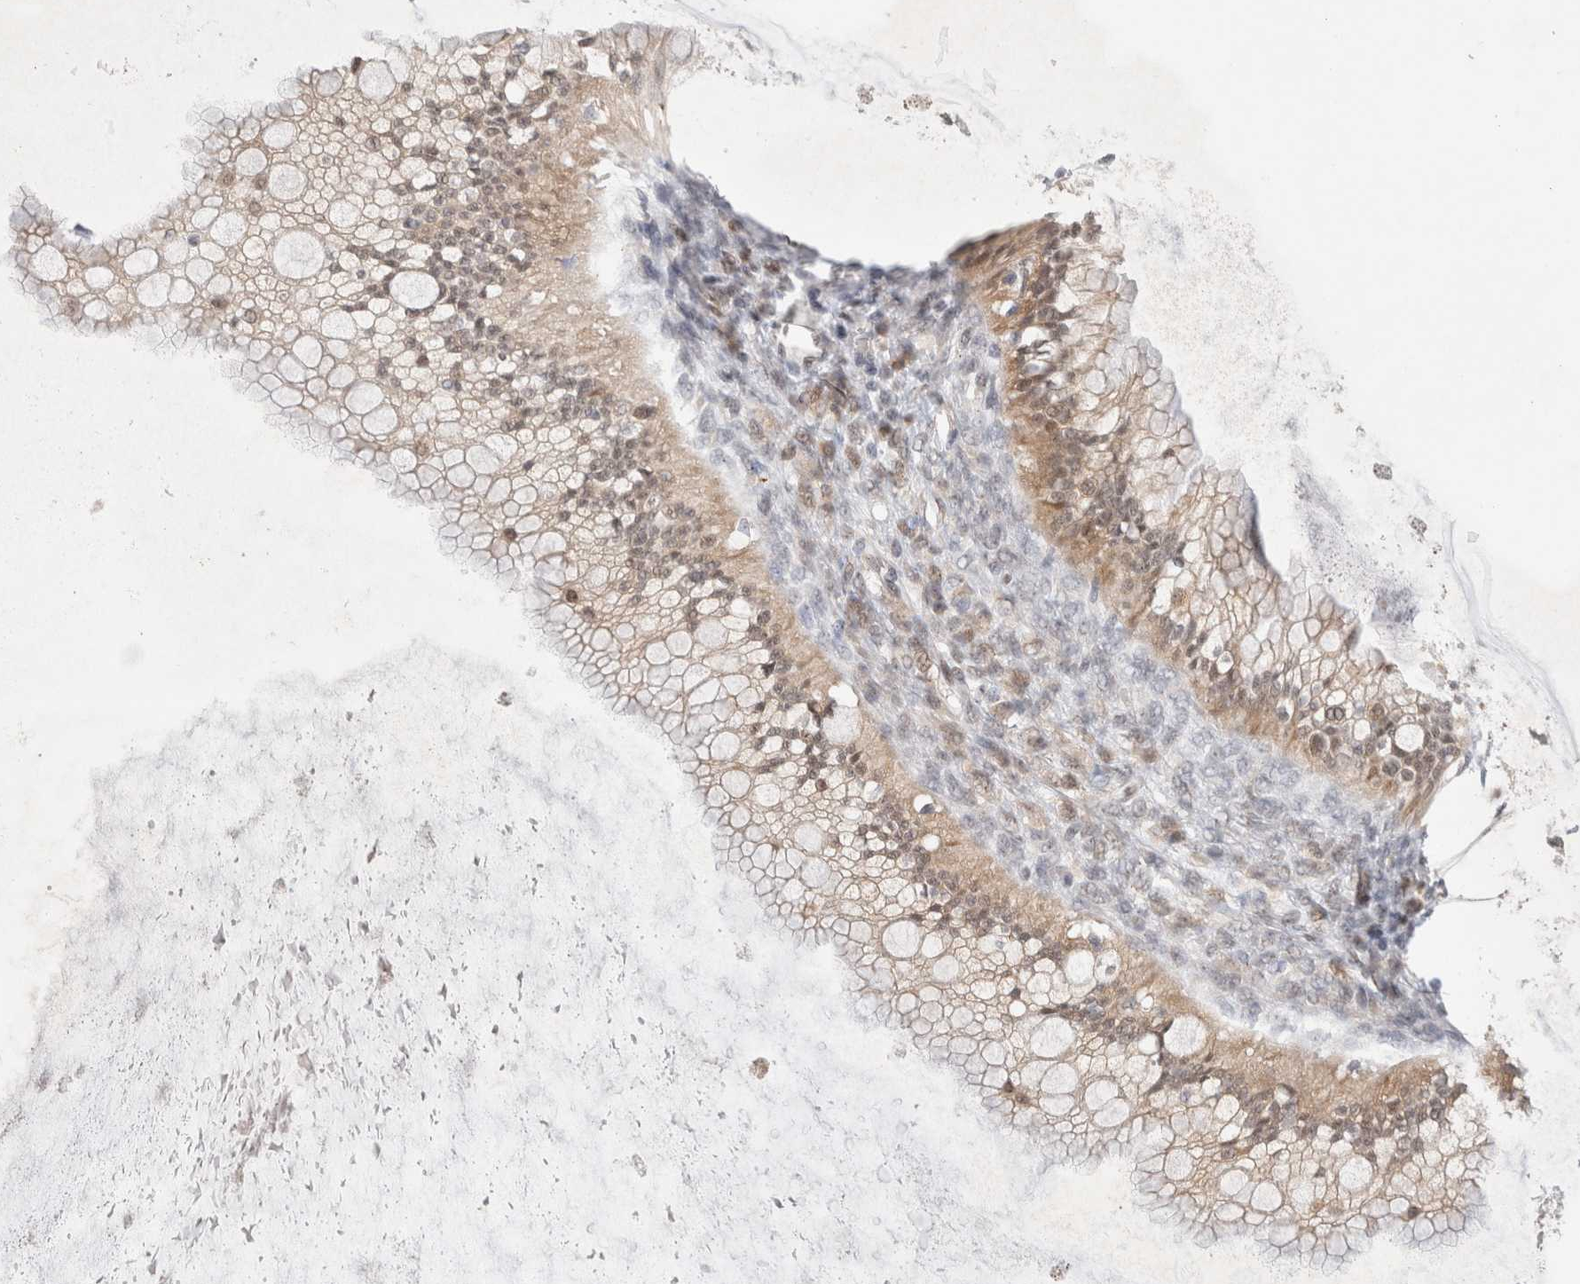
{"staining": {"intensity": "weak", "quantity": ">75%", "location": "cytoplasmic/membranous"}, "tissue": "ovarian cancer", "cell_type": "Tumor cells", "image_type": "cancer", "snomed": [{"axis": "morphology", "description": "Cystadenocarcinoma, mucinous, NOS"}, {"axis": "topography", "description": "Ovary"}], "caption": "The immunohistochemical stain highlights weak cytoplasmic/membranous positivity in tumor cells of mucinous cystadenocarcinoma (ovarian) tissue. Using DAB (3,3'-diaminobenzidine) (brown) and hematoxylin (blue) stains, captured at high magnification using brightfield microscopy.", "gene": "SLC29A1", "patient": {"sex": "female", "age": 57}}